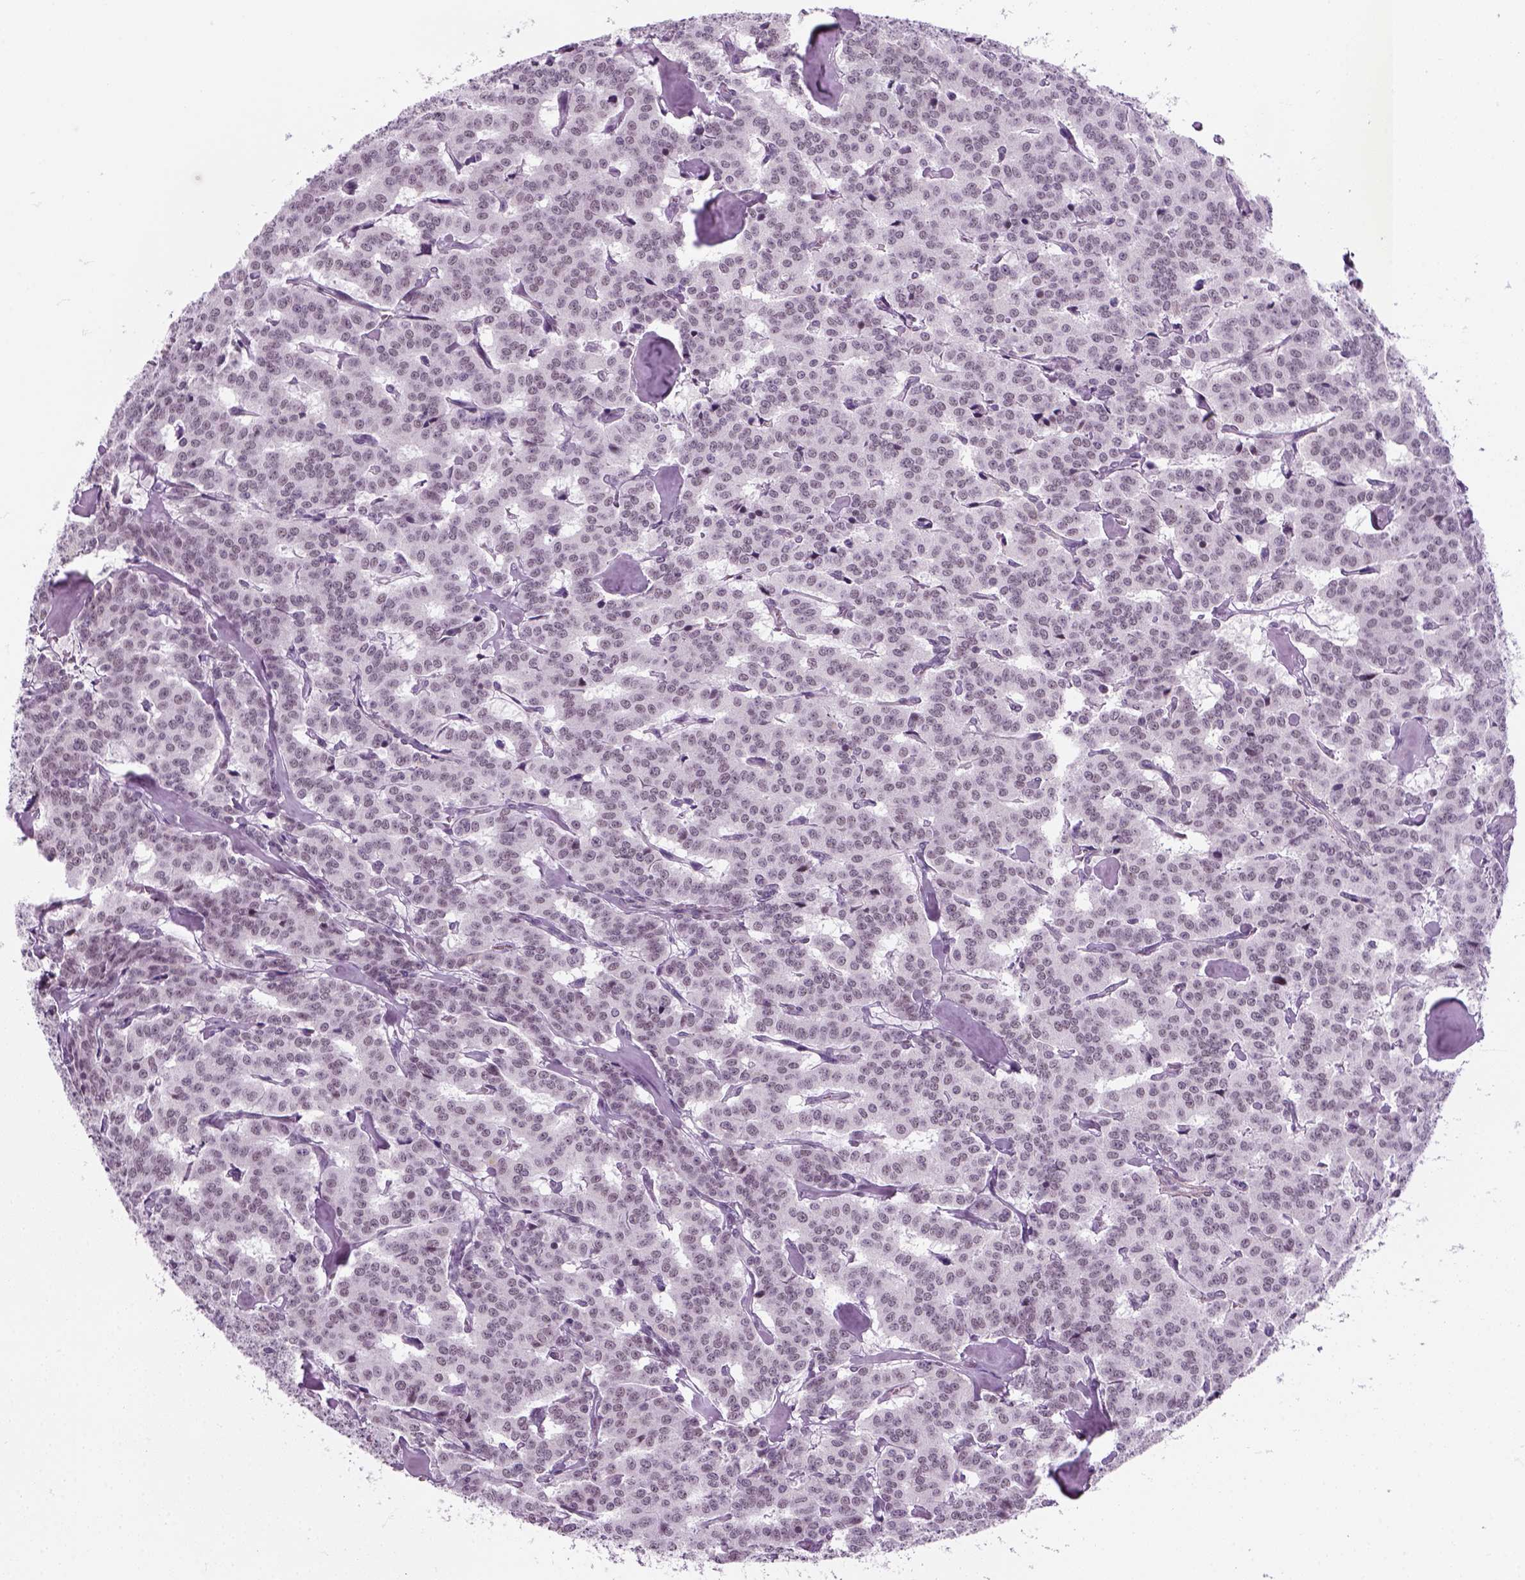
{"staining": {"intensity": "negative", "quantity": "none", "location": "none"}, "tissue": "carcinoid", "cell_type": "Tumor cells", "image_type": "cancer", "snomed": [{"axis": "morphology", "description": "Carcinoid, malignant, NOS"}, {"axis": "topography", "description": "Lung"}], "caption": "There is no significant staining in tumor cells of malignant carcinoid.", "gene": "ZNF865", "patient": {"sex": "female", "age": 46}}